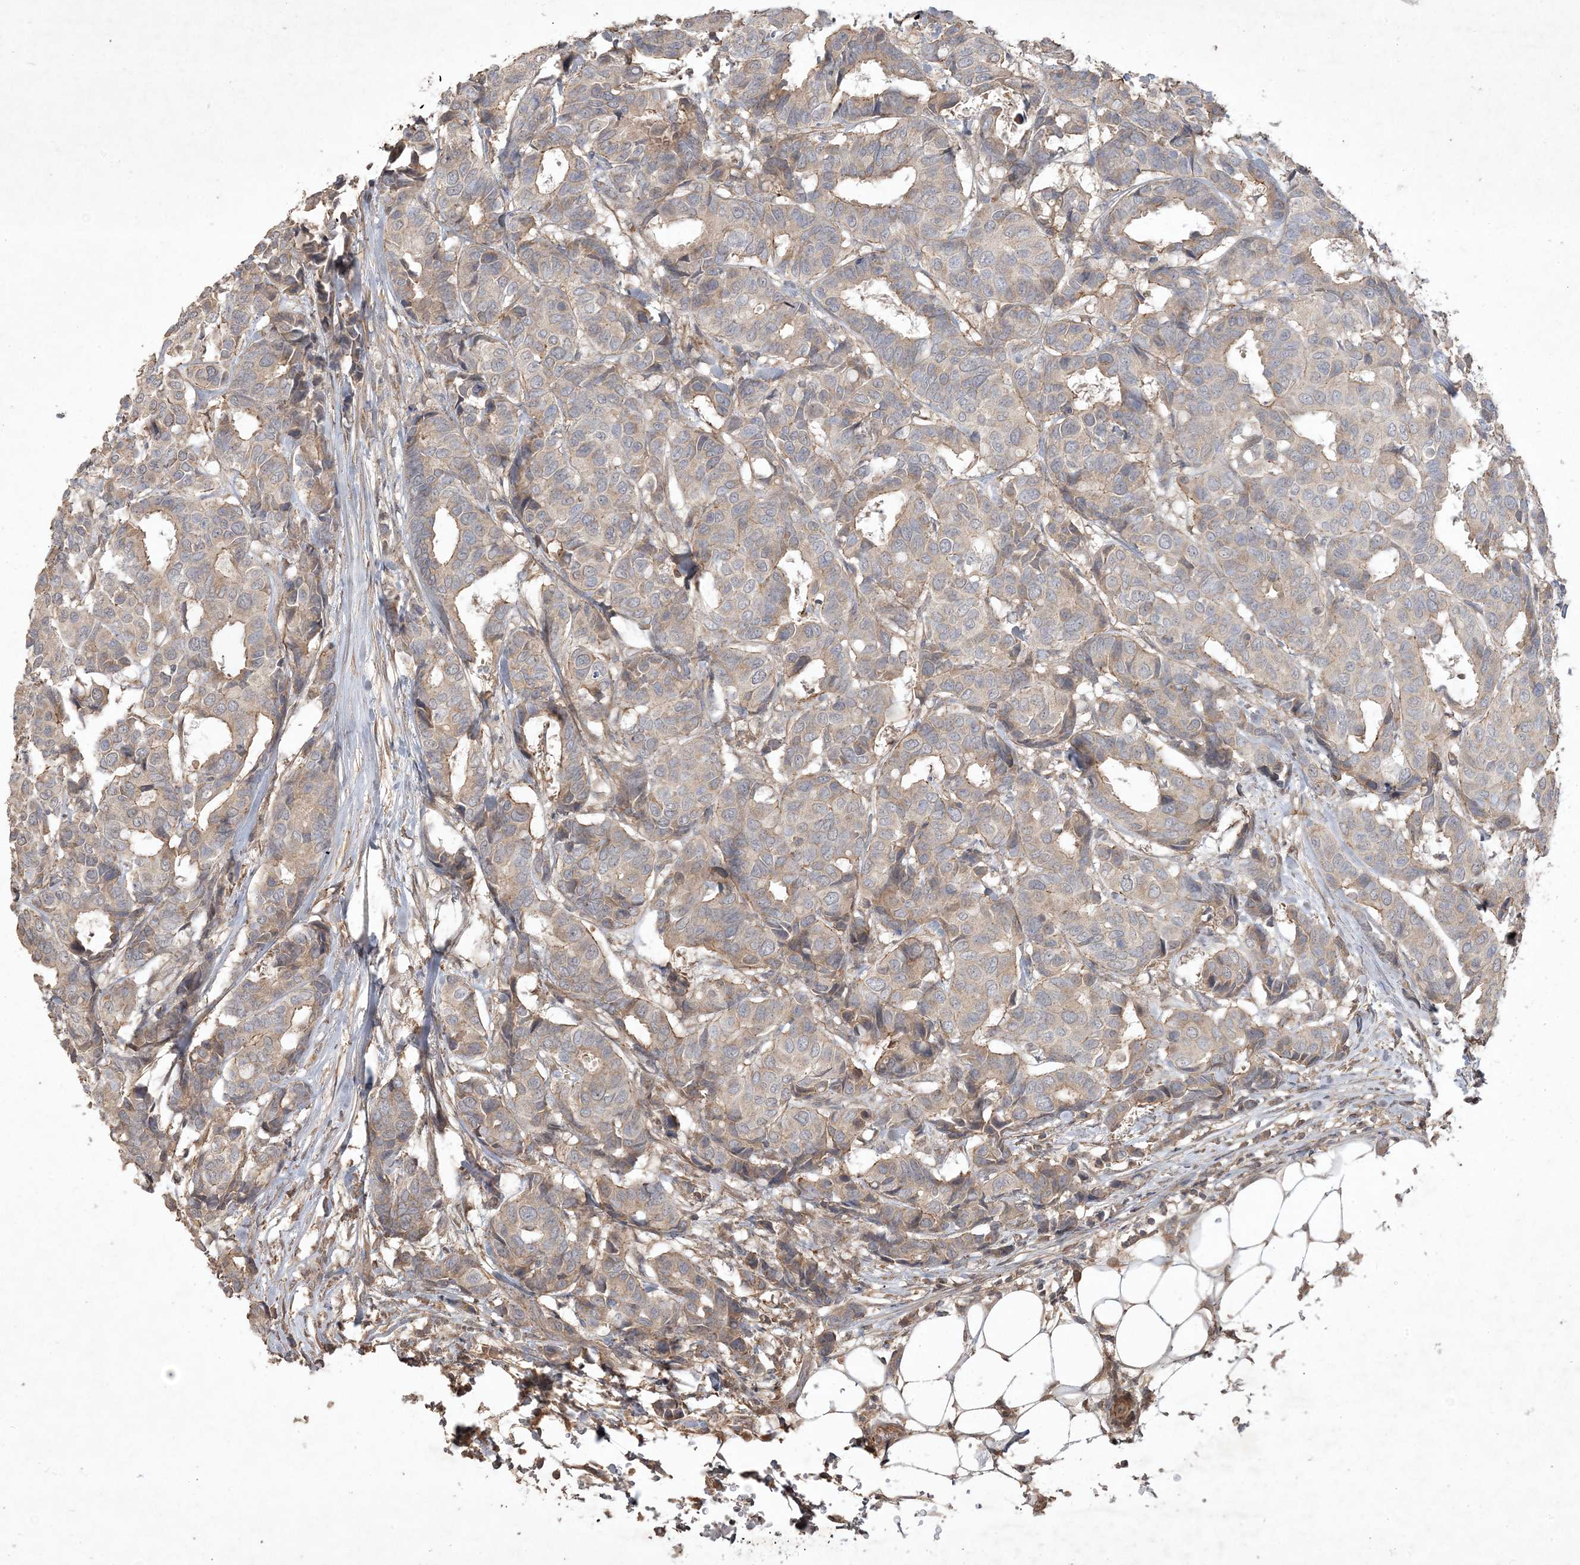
{"staining": {"intensity": "weak", "quantity": "25%-75%", "location": "cytoplasmic/membranous"}, "tissue": "breast cancer", "cell_type": "Tumor cells", "image_type": "cancer", "snomed": [{"axis": "morphology", "description": "Duct carcinoma"}, {"axis": "topography", "description": "Breast"}], "caption": "This histopathology image displays IHC staining of breast cancer (infiltrating ductal carcinoma), with low weak cytoplasmic/membranous staining in approximately 25%-75% of tumor cells.", "gene": "PRRT3", "patient": {"sex": "female", "age": 87}}